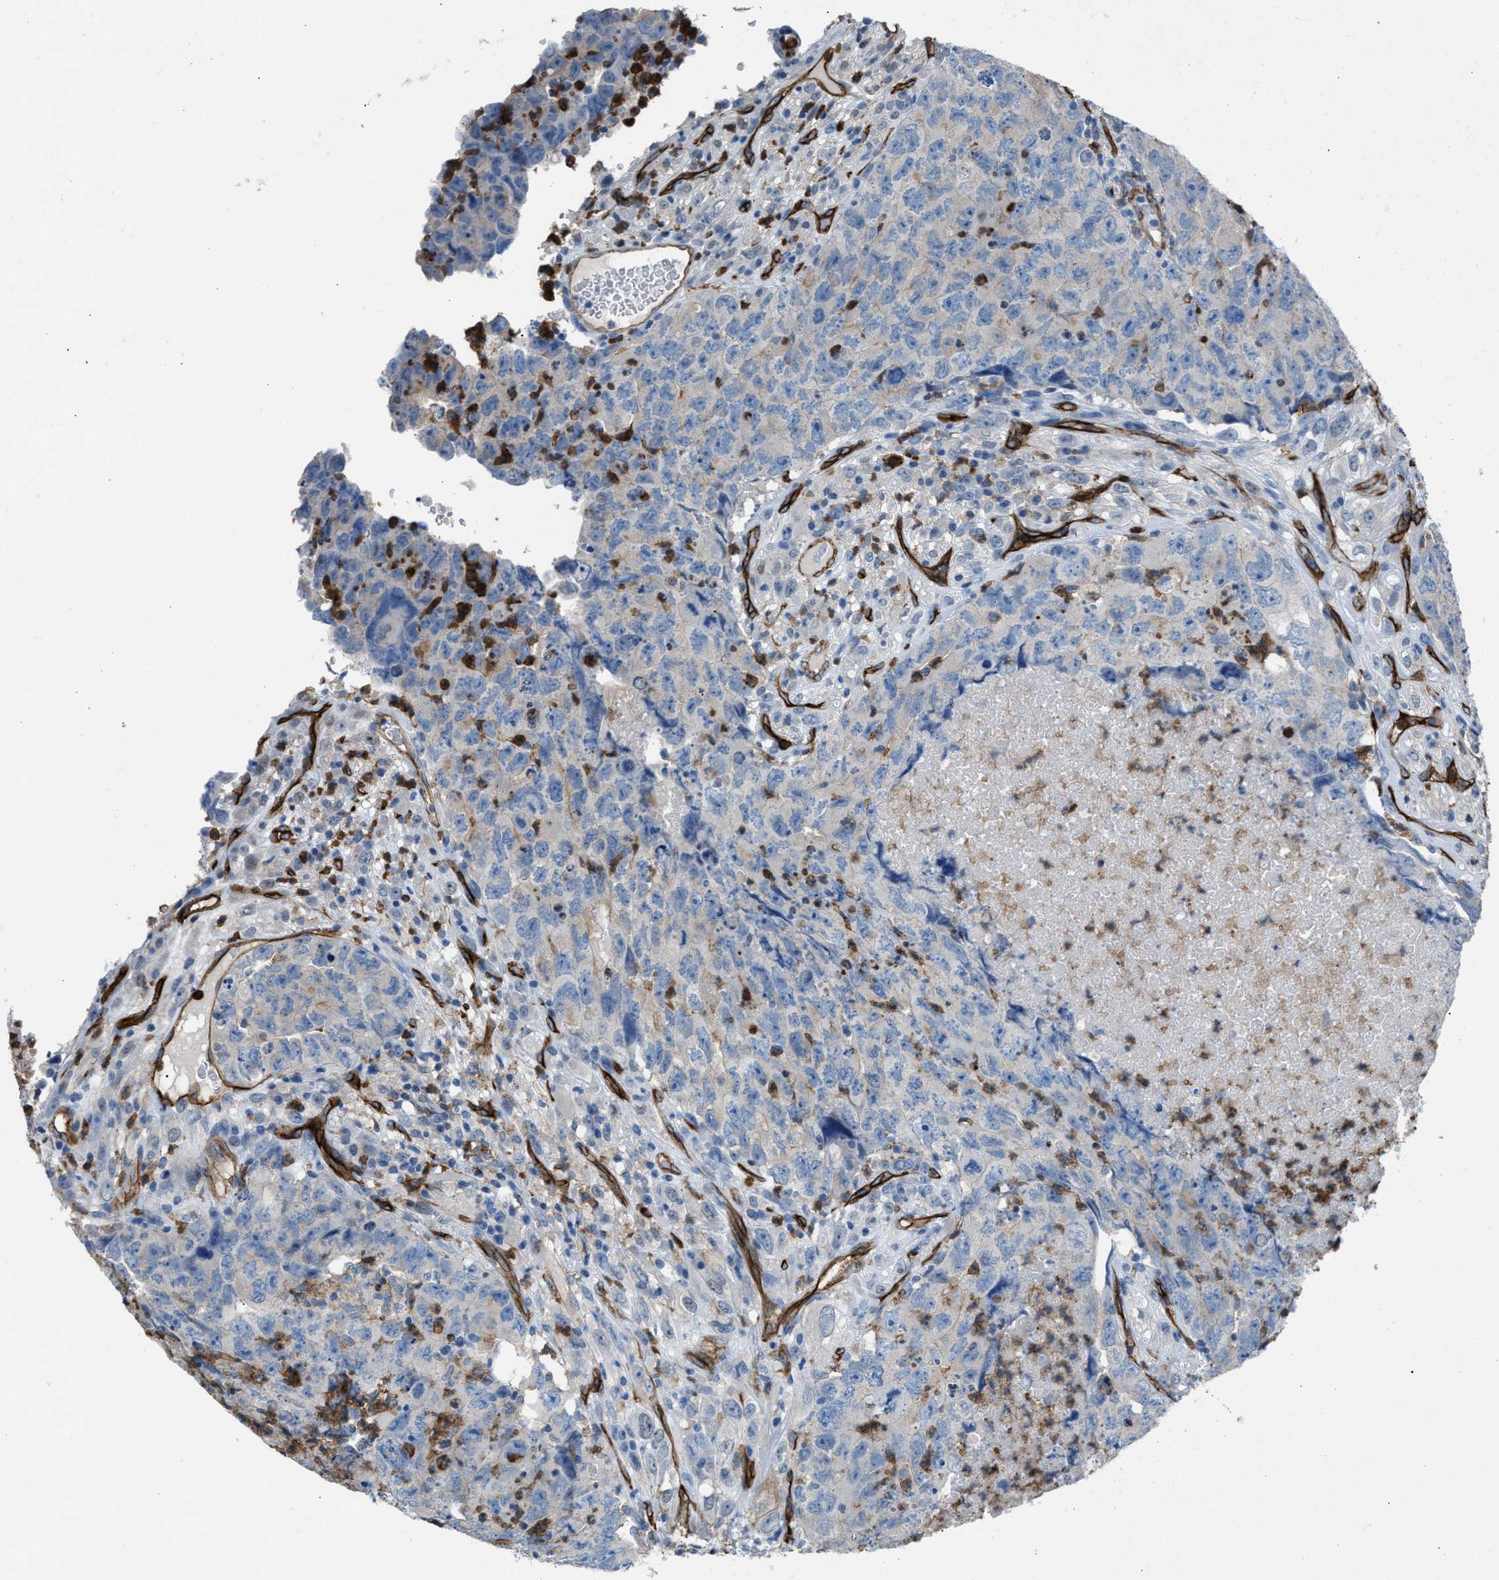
{"staining": {"intensity": "negative", "quantity": "none", "location": "none"}, "tissue": "testis cancer", "cell_type": "Tumor cells", "image_type": "cancer", "snomed": [{"axis": "morphology", "description": "Carcinoma, Embryonal, NOS"}, {"axis": "topography", "description": "Testis"}], "caption": "Immunohistochemistry (IHC) histopathology image of human testis cancer (embryonal carcinoma) stained for a protein (brown), which reveals no expression in tumor cells. (Stains: DAB immunohistochemistry with hematoxylin counter stain, Microscopy: brightfield microscopy at high magnification).", "gene": "DYSF", "patient": {"sex": "male", "age": 32}}